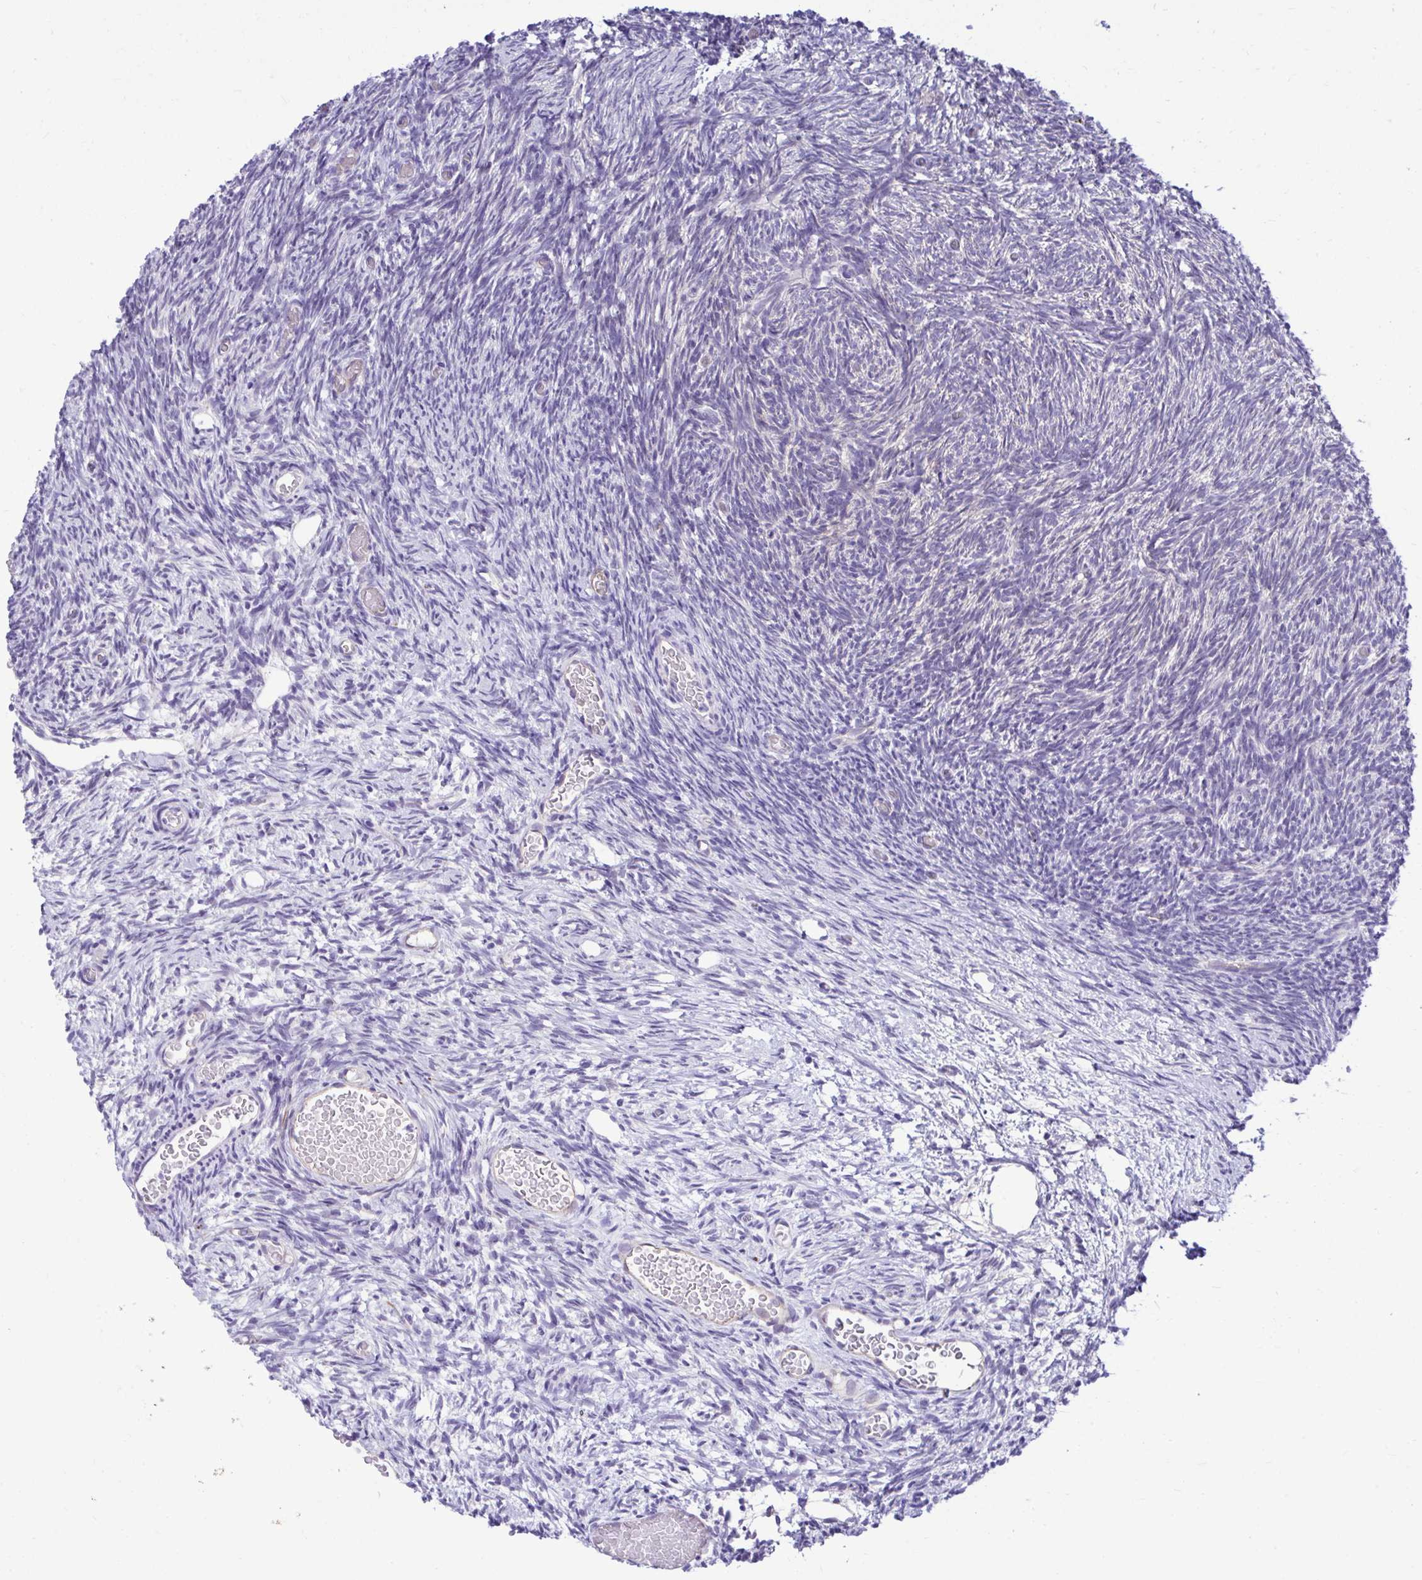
{"staining": {"intensity": "negative", "quantity": "none", "location": "none"}, "tissue": "ovary", "cell_type": "Ovarian stroma cells", "image_type": "normal", "snomed": [{"axis": "morphology", "description": "Normal tissue, NOS"}, {"axis": "topography", "description": "Ovary"}], "caption": "DAB immunohistochemical staining of benign human ovary reveals no significant staining in ovarian stroma cells.", "gene": "ABCG2", "patient": {"sex": "female", "age": 39}}